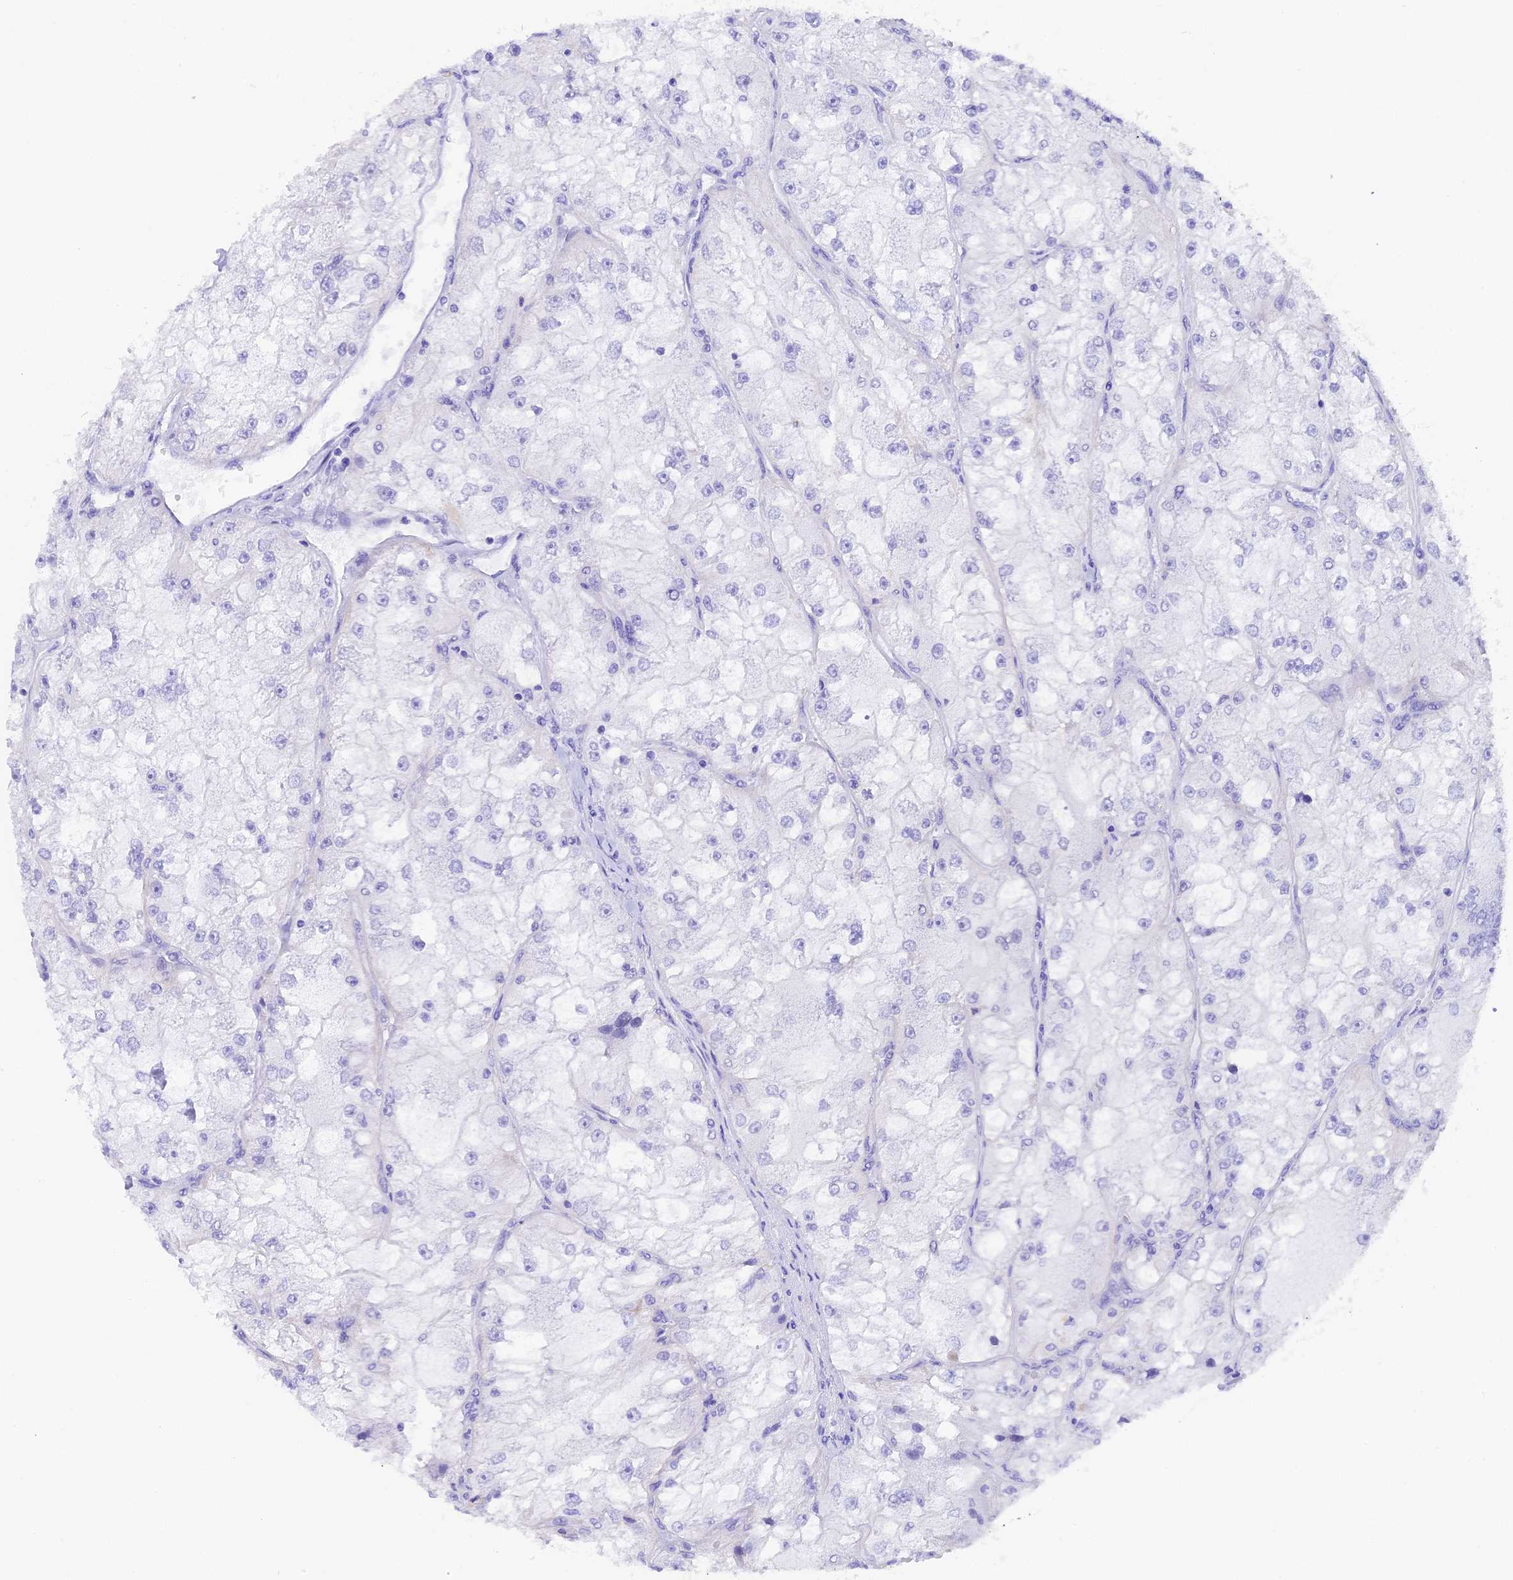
{"staining": {"intensity": "negative", "quantity": "none", "location": "none"}, "tissue": "renal cancer", "cell_type": "Tumor cells", "image_type": "cancer", "snomed": [{"axis": "morphology", "description": "Adenocarcinoma, NOS"}, {"axis": "topography", "description": "Kidney"}], "caption": "Immunohistochemistry (IHC) of human adenocarcinoma (renal) reveals no expression in tumor cells.", "gene": "COL6A5", "patient": {"sex": "female", "age": 72}}